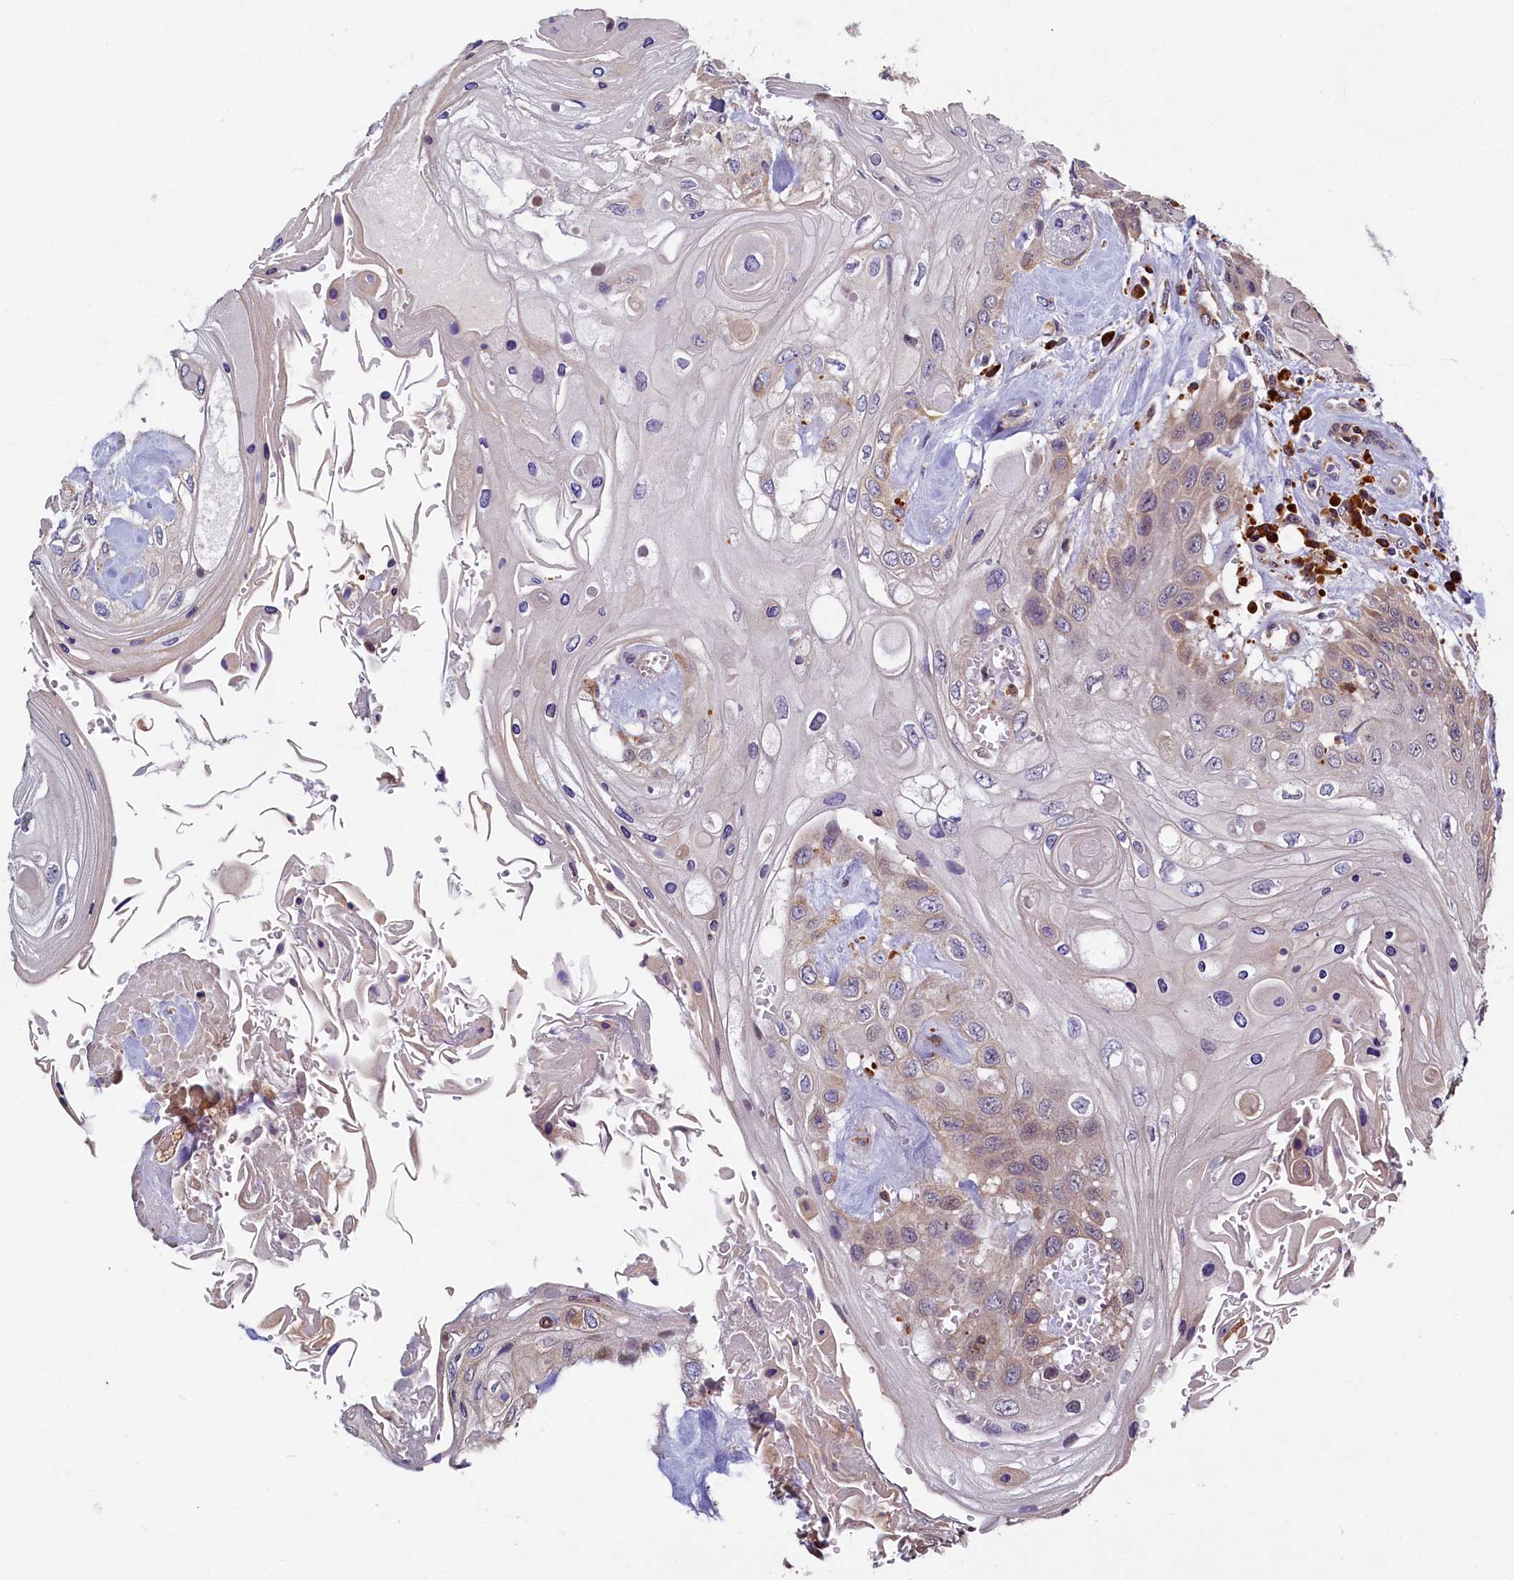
{"staining": {"intensity": "weak", "quantity": "<25%", "location": "cytoplasmic/membranous"}, "tissue": "head and neck cancer", "cell_type": "Tumor cells", "image_type": "cancer", "snomed": [{"axis": "morphology", "description": "Squamous cell carcinoma, NOS"}, {"axis": "topography", "description": "Head-Neck"}], "caption": "Immunohistochemistry of head and neck cancer (squamous cell carcinoma) shows no staining in tumor cells.", "gene": "SLC16A14", "patient": {"sex": "female", "age": 43}}